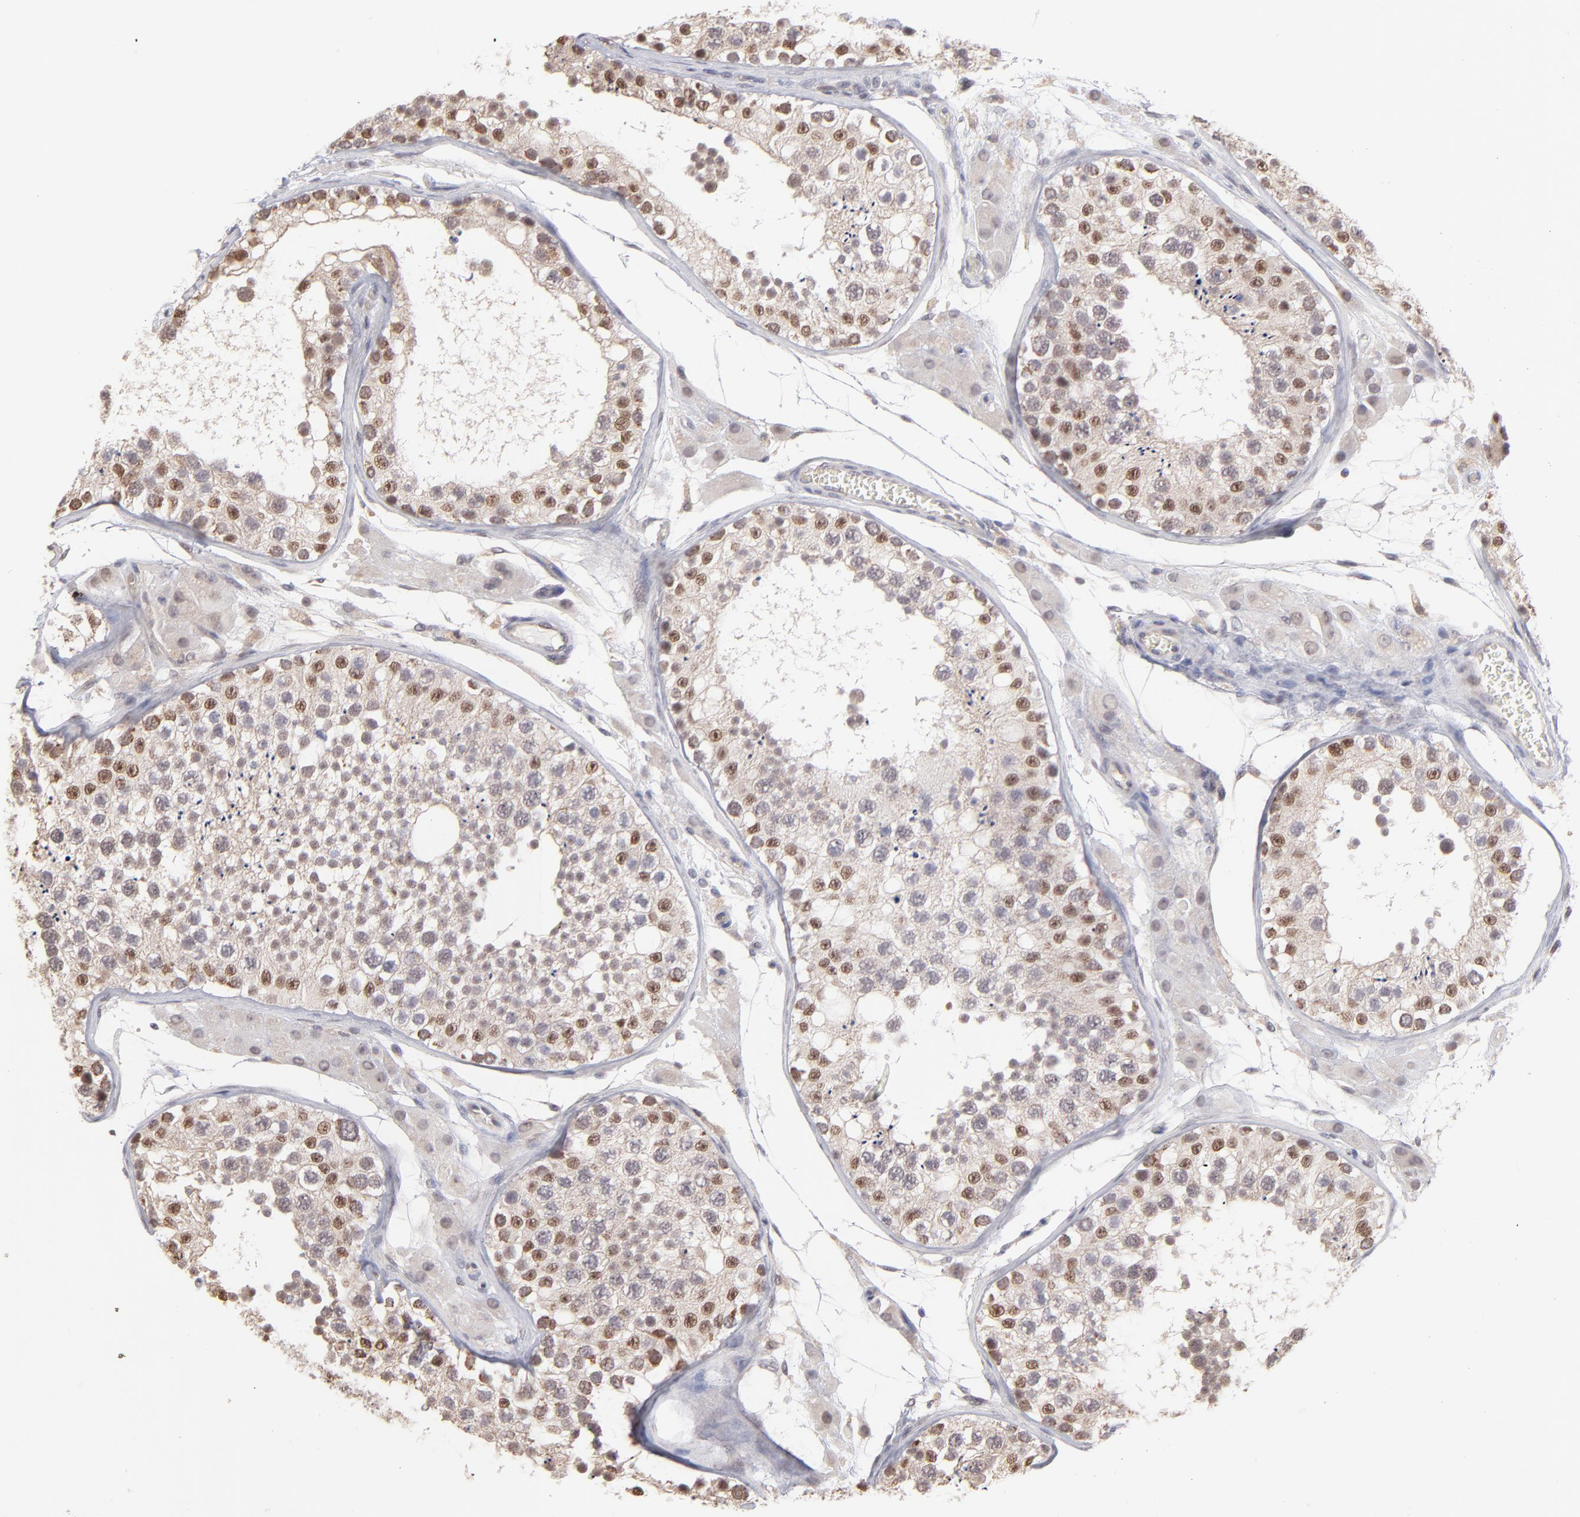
{"staining": {"intensity": "moderate", "quantity": "25%-75%", "location": "nuclear"}, "tissue": "testis", "cell_type": "Cells in seminiferous ducts", "image_type": "normal", "snomed": [{"axis": "morphology", "description": "Normal tissue, NOS"}, {"axis": "topography", "description": "Testis"}], "caption": "Protein staining of benign testis displays moderate nuclear expression in about 25%-75% of cells in seminiferous ducts. (DAB = brown stain, brightfield microscopy at high magnification).", "gene": "OAS1", "patient": {"sex": "male", "age": 26}}